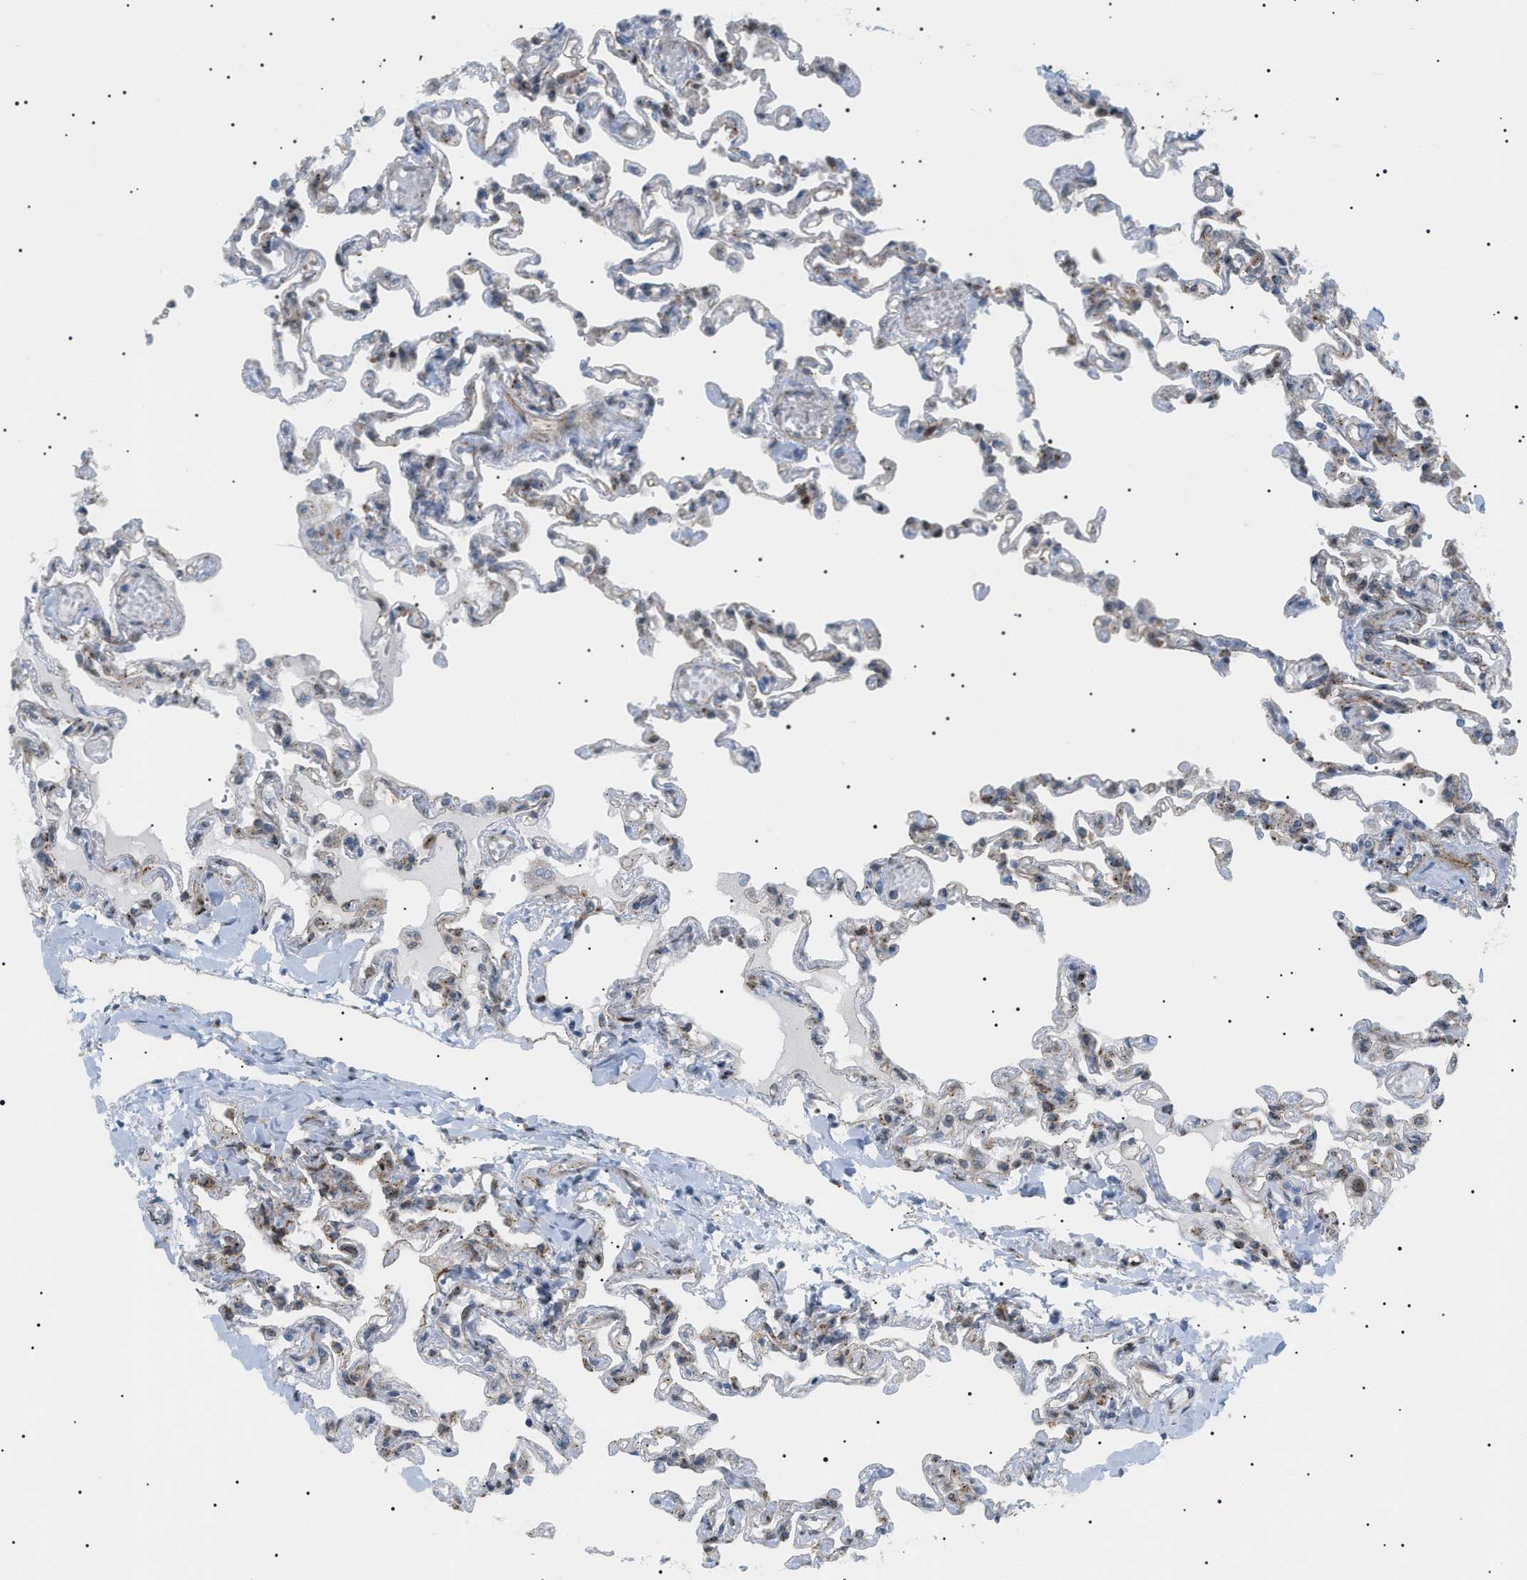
{"staining": {"intensity": "negative", "quantity": "none", "location": "none"}, "tissue": "lung", "cell_type": "Alveolar cells", "image_type": "normal", "snomed": [{"axis": "morphology", "description": "Normal tissue, NOS"}, {"axis": "topography", "description": "Lung"}], "caption": "Histopathology image shows no significant protein positivity in alveolar cells of unremarkable lung. The staining is performed using DAB brown chromogen with nuclei counter-stained in using hematoxylin.", "gene": "SFXN5", "patient": {"sex": "male", "age": 21}}